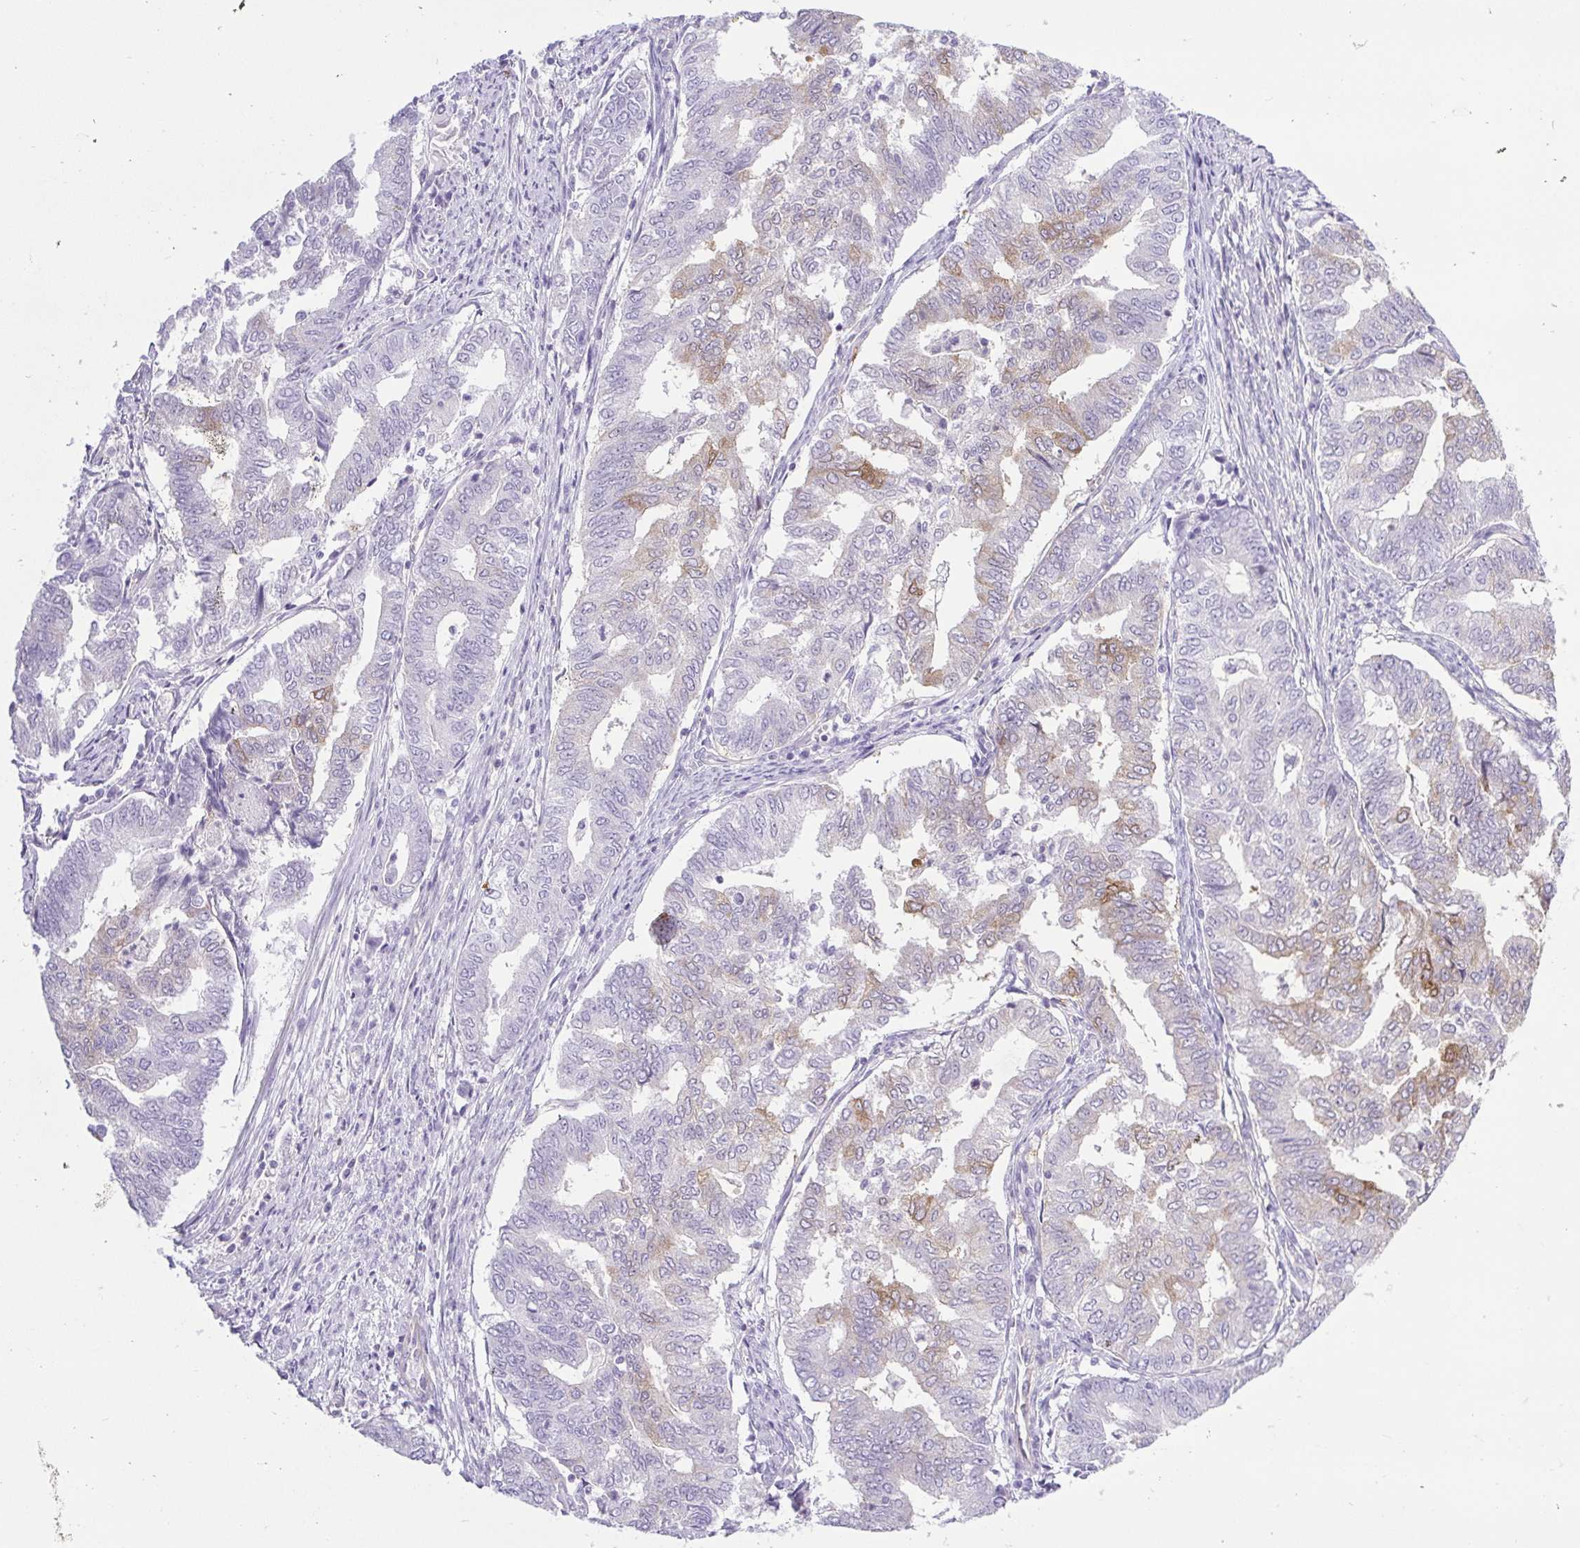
{"staining": {"intensity": "moderate", "quantity": "<25%", "location": "cytoplasmic/membranous"}, "tissue": "endometrial cancer", "cell_type": "Tumor cells", "image_type": "cancer", "snomed": [{"axis": "morphology", "description": "Adenocarcinoma, NOS"}, {"axis": "topography", "description": "Endometrium"}], "caption": "Immunohistochemical staining of human endometrial cancer (adenocarcinoma) demonstrates moderate cytoplasmic/membranous protein positivity in about <25% of tumor cells.", "gene": "BCAS1", "patient": {"sex": "female", "age": 79}}